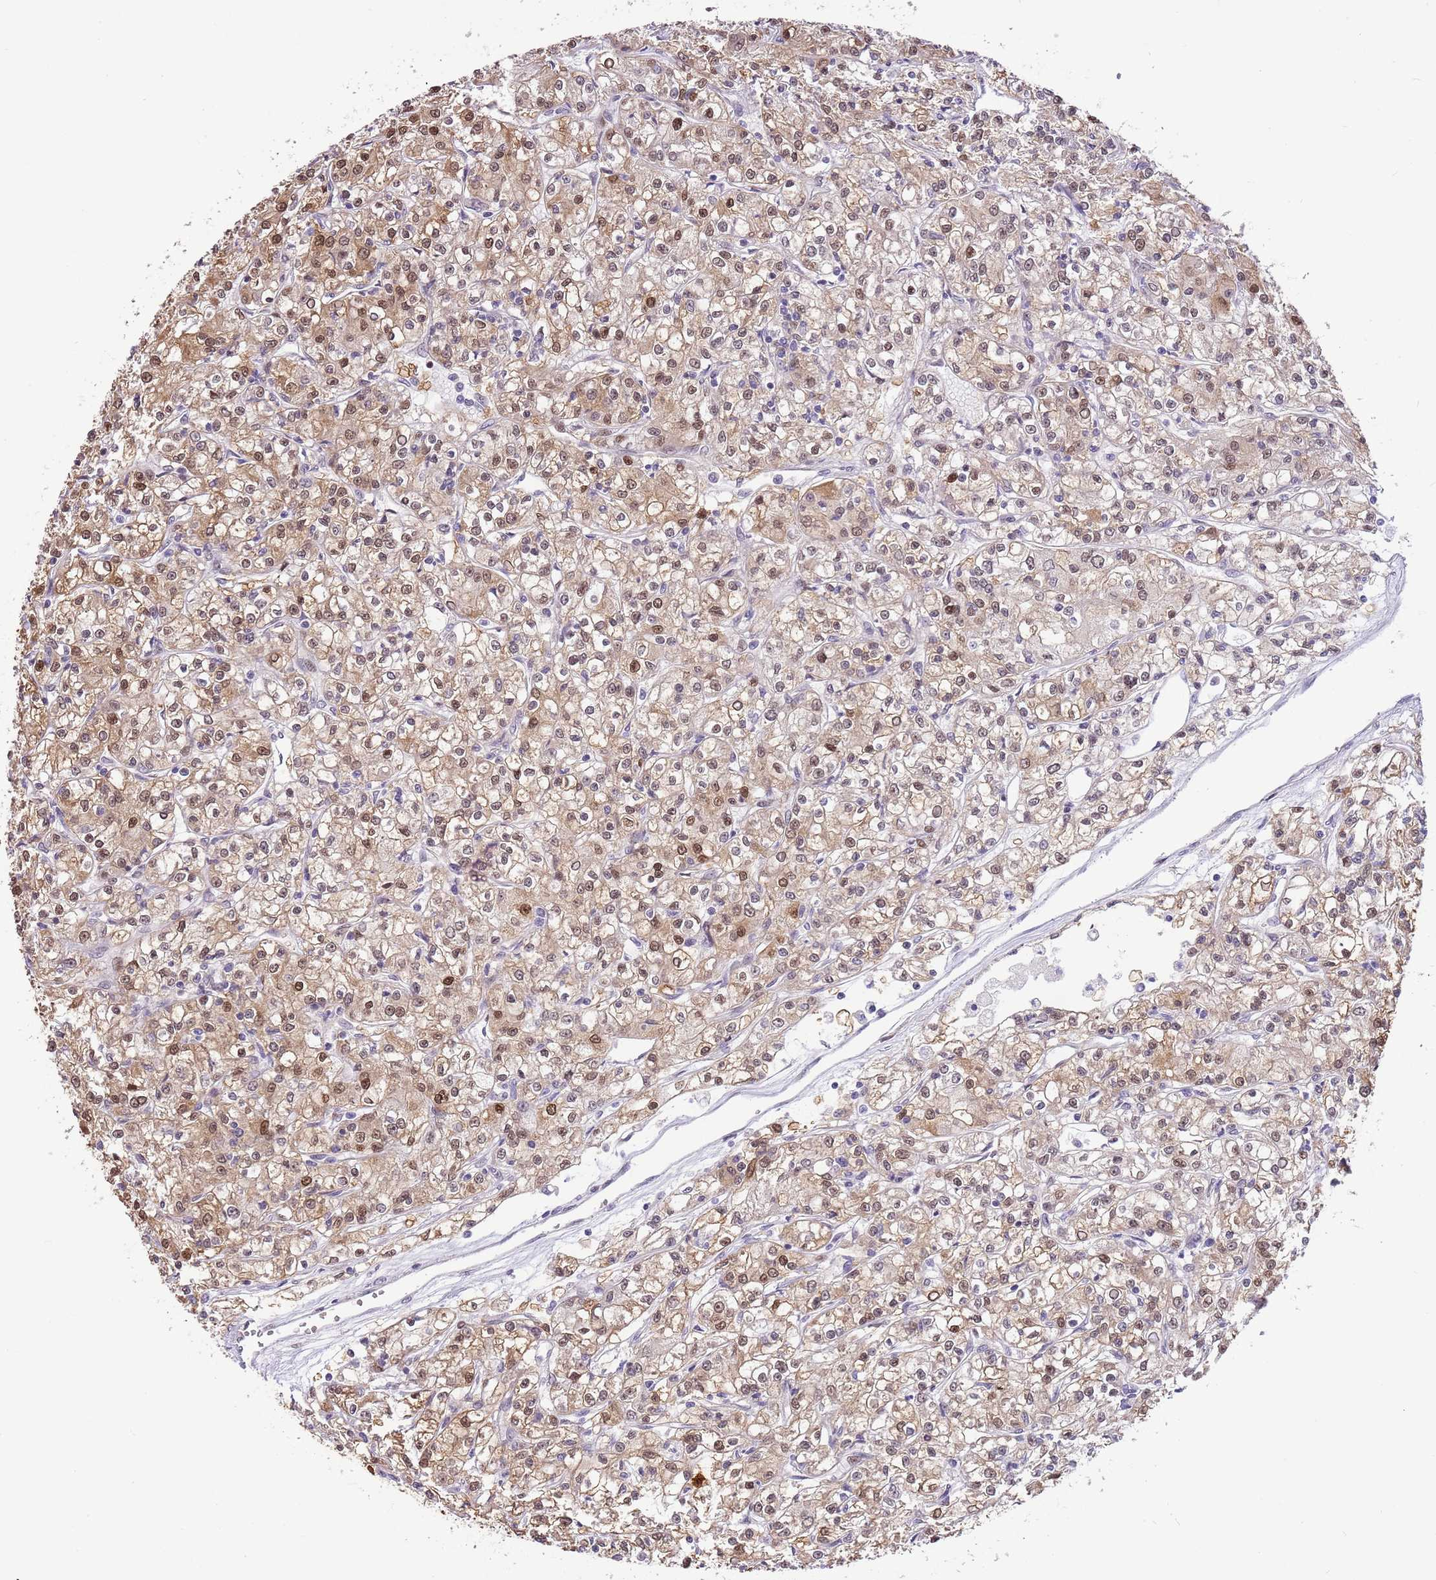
{"staining": {"intensity": "moderate", "quantity": "25%-75%", "location": "cytoplasmic/membranous,nuclear"}, "tissue": "renal cancer", "cell_type": "Tumor cells", "image_type": "cancer", "snomed": [{"axis": "morphology", "description": "Adenocarcinoma, NOS"}, {"axis": "topography", "description": "Kidney"}], "caption": "DAB (3,3'-diaminobenzidine) immunohistochemical staining of renal adenocarcinoma displays moderate cytoplasmic/membranous and nuclear protein expression in about 25%-75% of tumor cells. The protein of interest is stained brown, and the nuclei are stained in blue (DAB IHC with brightfield microscopy, high magnification).", "gene": "RFK", "patient": {"sex": "female", "age": 59}}